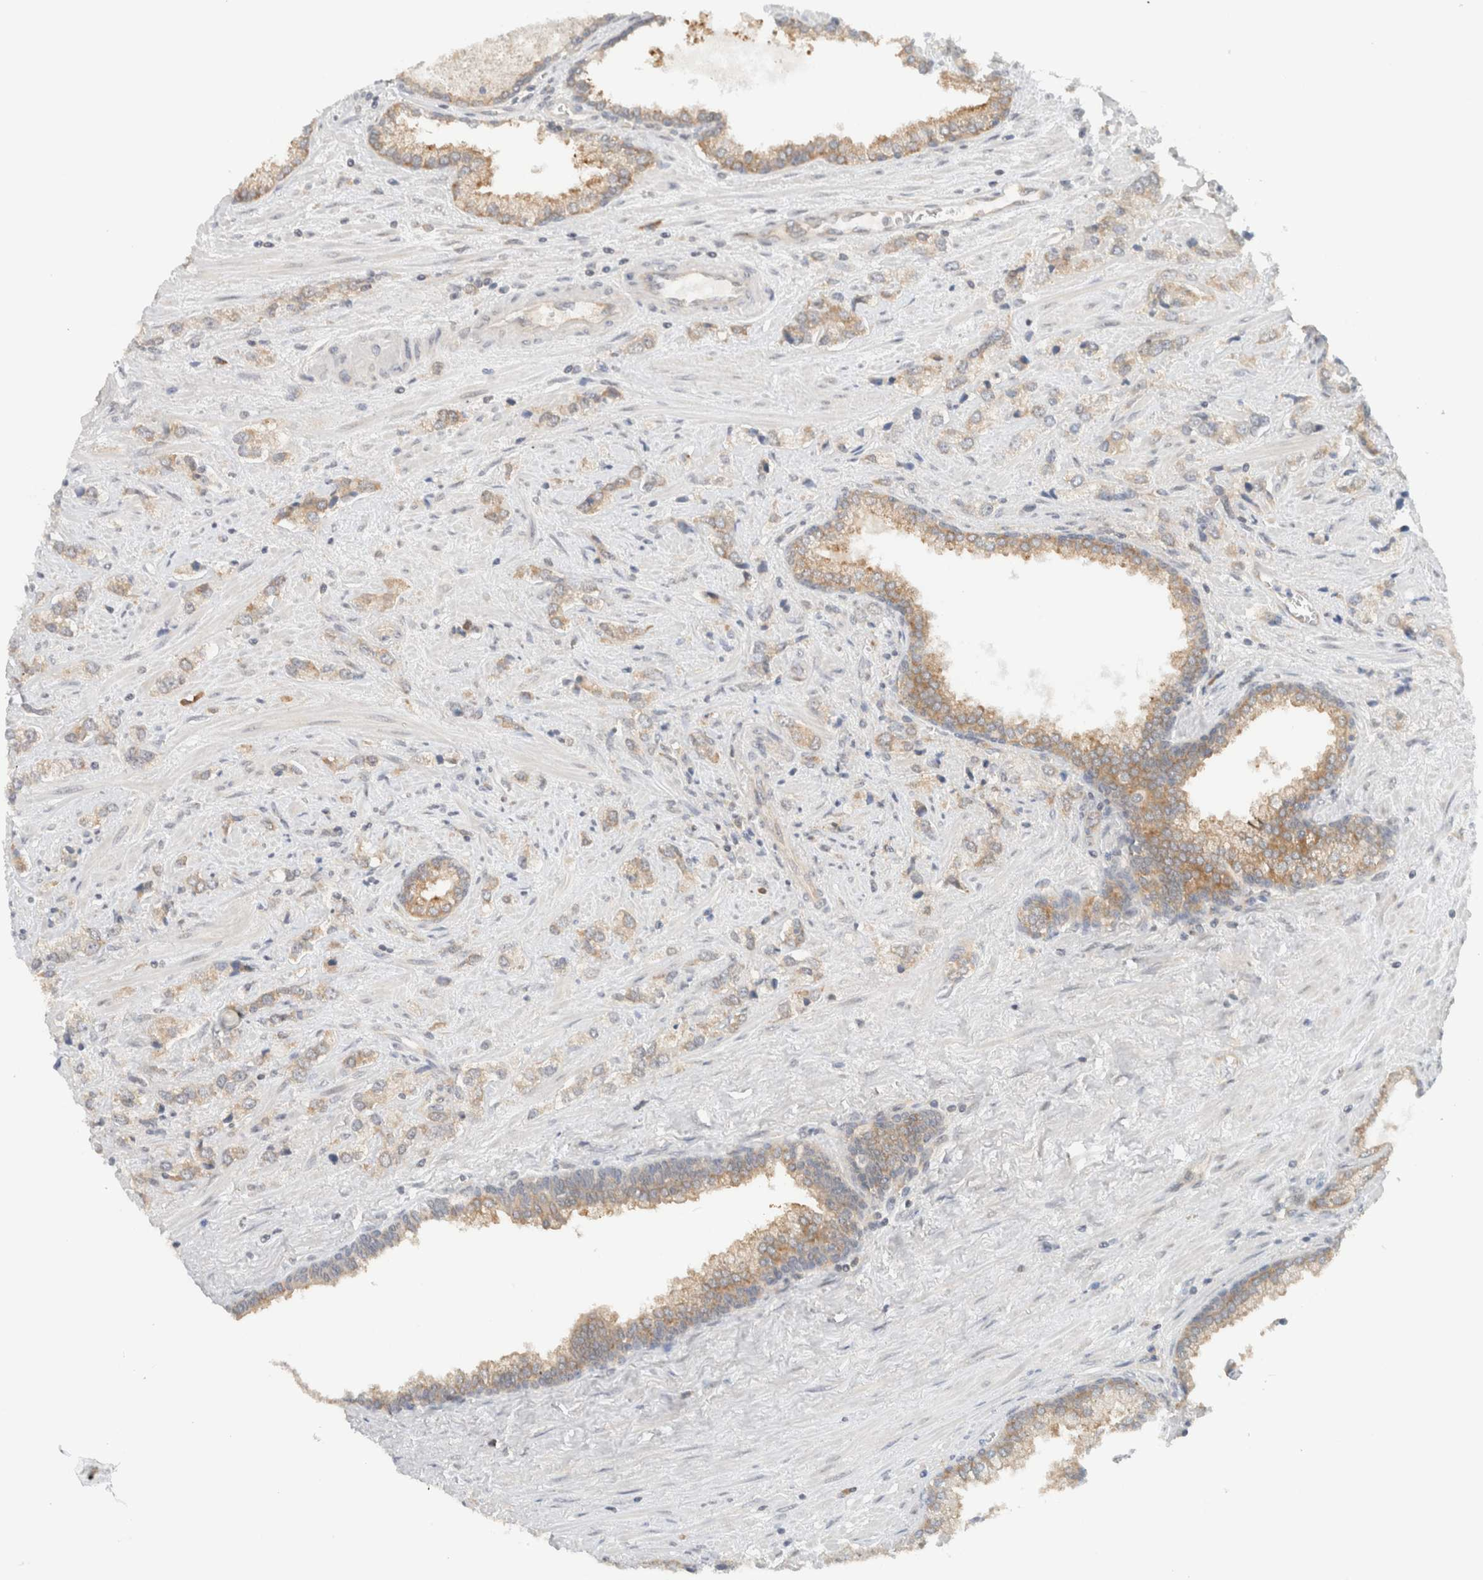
{"staining": {"intensity": "moderate", "quantity": ">75%", "location": "cytoplasmic/membranous"}, "tissue": "prostate cancer", "cell_type": "Tumor cells", "image_type": "cancer", "snomed": [{"axis": "morphology", "description": "Adenocarcinoma, High grade"}, {"axis": "topography", "description": "Prostate"}], "caption": "Protein staining exhibits moderate cytoplasmic/membranous expression in about >75% of tumor cells in prostate adenocarcinoma (high-grade).", "gene": "ARFGEF2", "patient": {"sex": "male", "age": 66}}